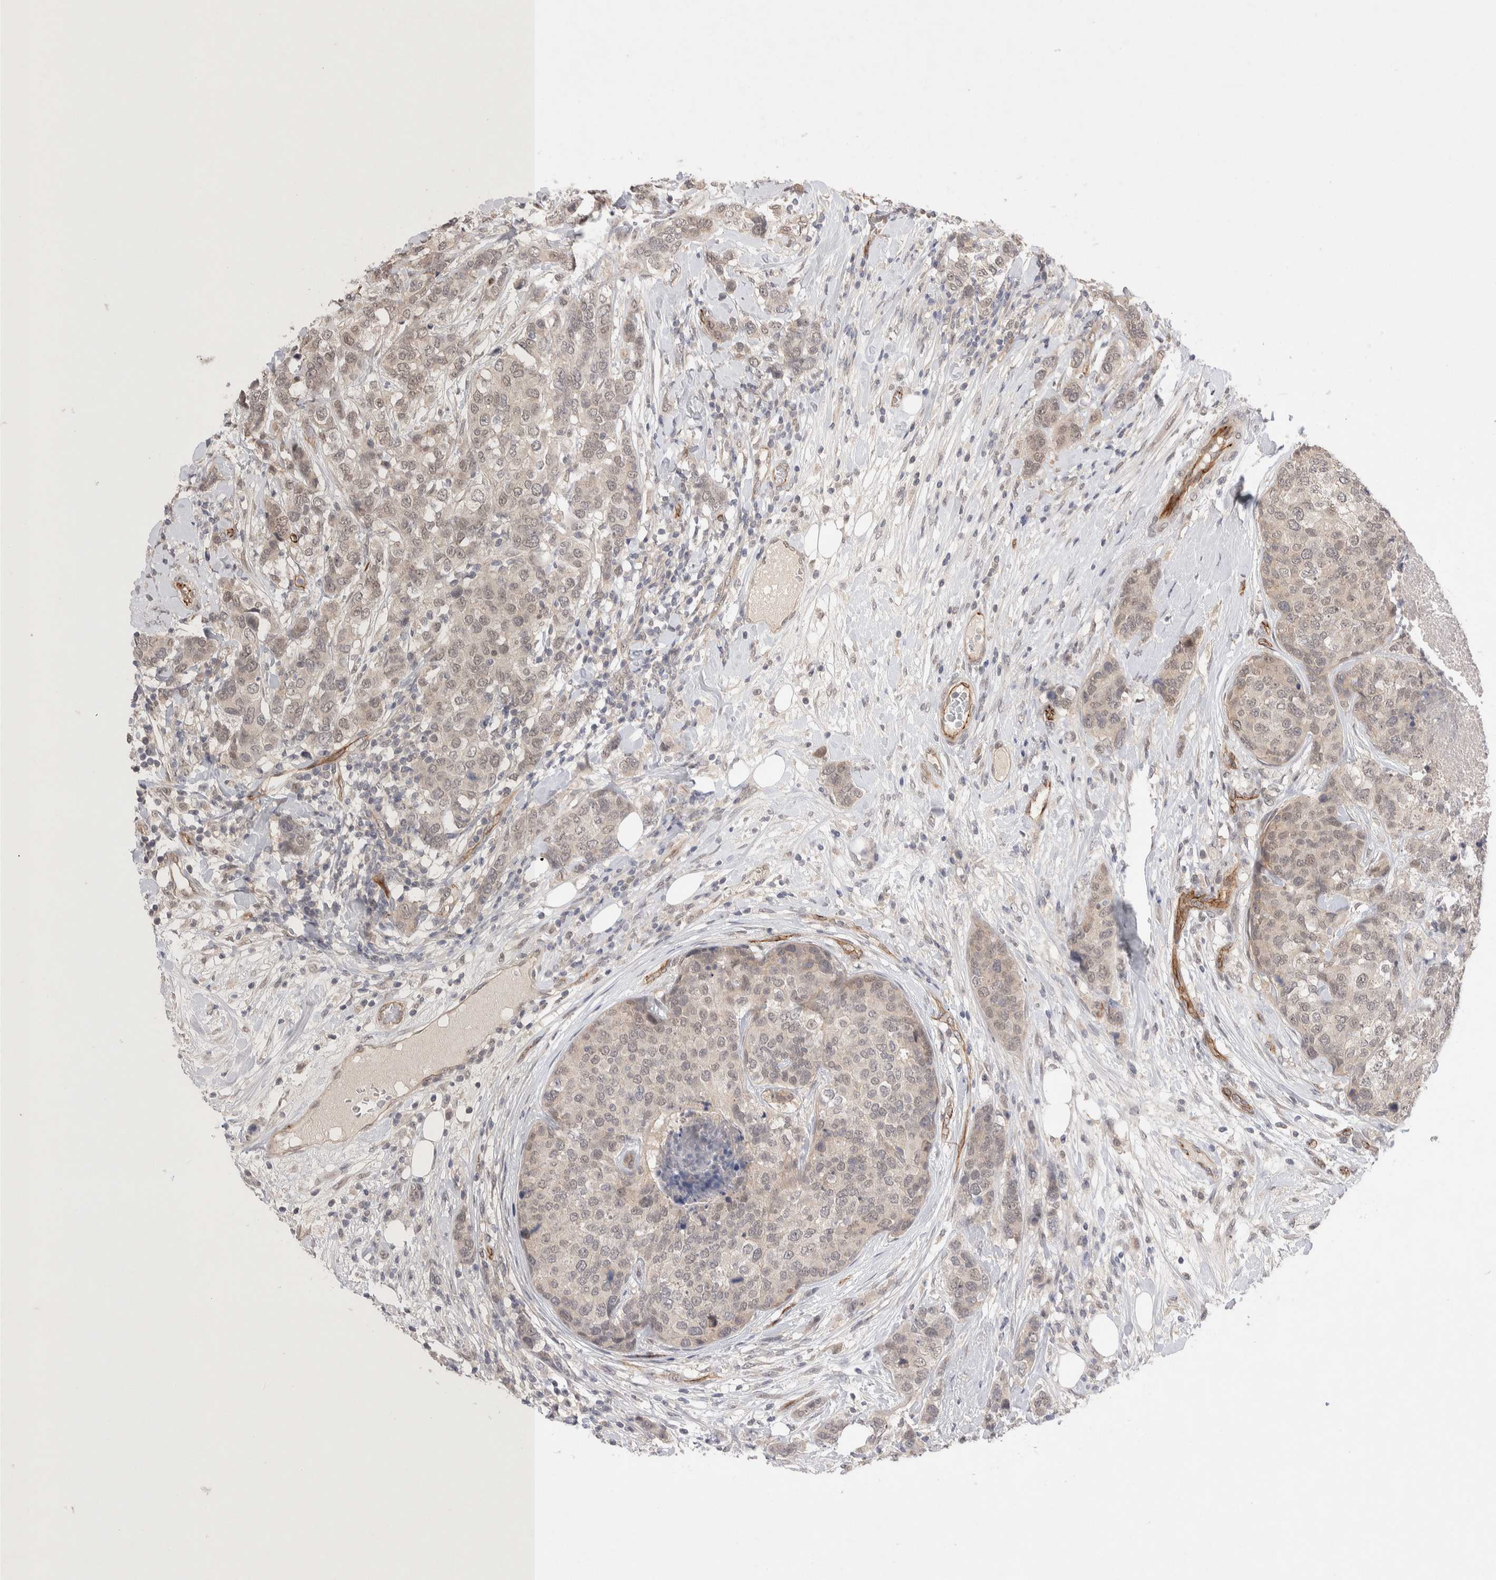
{"staining": {"intensity": "negative", "quantity": "none", "location": "none"}, "tissue": "breast cancer", "cell_type": "Tumor cells", "image_type": "cancer", "snomed": [{"axis": "morphology", "description": "Lobular carcinoma"}, {"axis": "topography", "description": "Breast"}], "caption": "A histopathology image of breast cancer stained for a protein displays no brown staining in tumor cells. (Brightfield microscopy of DAB (3,3'-diaminobenzidine) IHC at high magnification).", "gene": "ZNF704", "patient": {"sex": "female", "age": 59}}